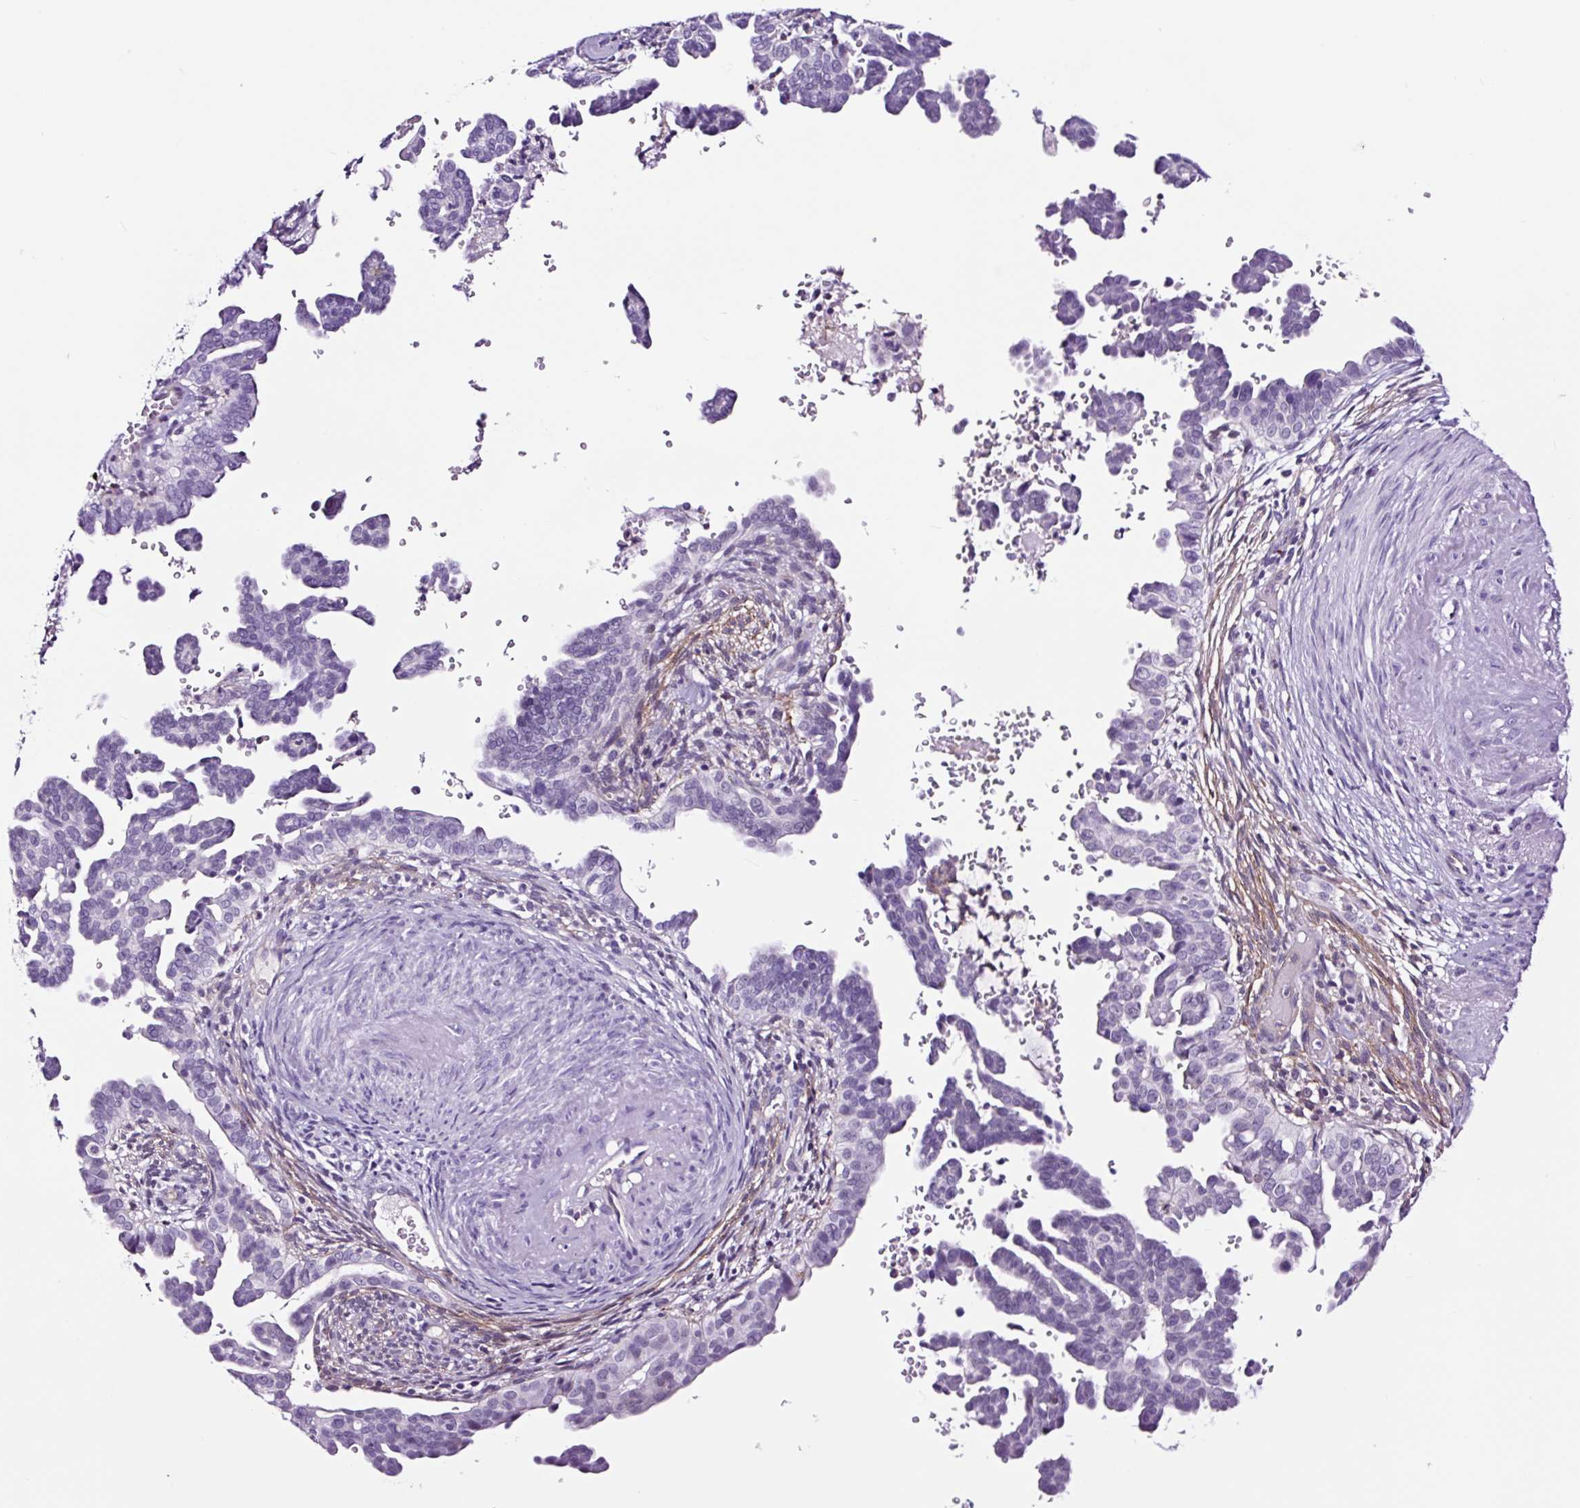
{"staining": {"intensity": "negative", "quantity": "none", "location": "none"}, "tissue": "cervical cancer", "cell_type": "Tumor cells", "image_type": "cancer", "snomed": [{"axis": "morphology", "description": "Adenocarcinoma, NOS"}, {"axis": "morphology", "description": "Adenocarcinoma, Low grade"}, {"axis": "topography", "description": "Cervix"}], "caption": "Photomicrograph shows no protein positivity in tumor cells of cervical cancer tissue. (DAB (3,3'-diaminobenzidine) immunohistochemistry with hematoxylin counter stain).", "gene": "TAFA3", "patient": {"sex": "female", "age": 35}}